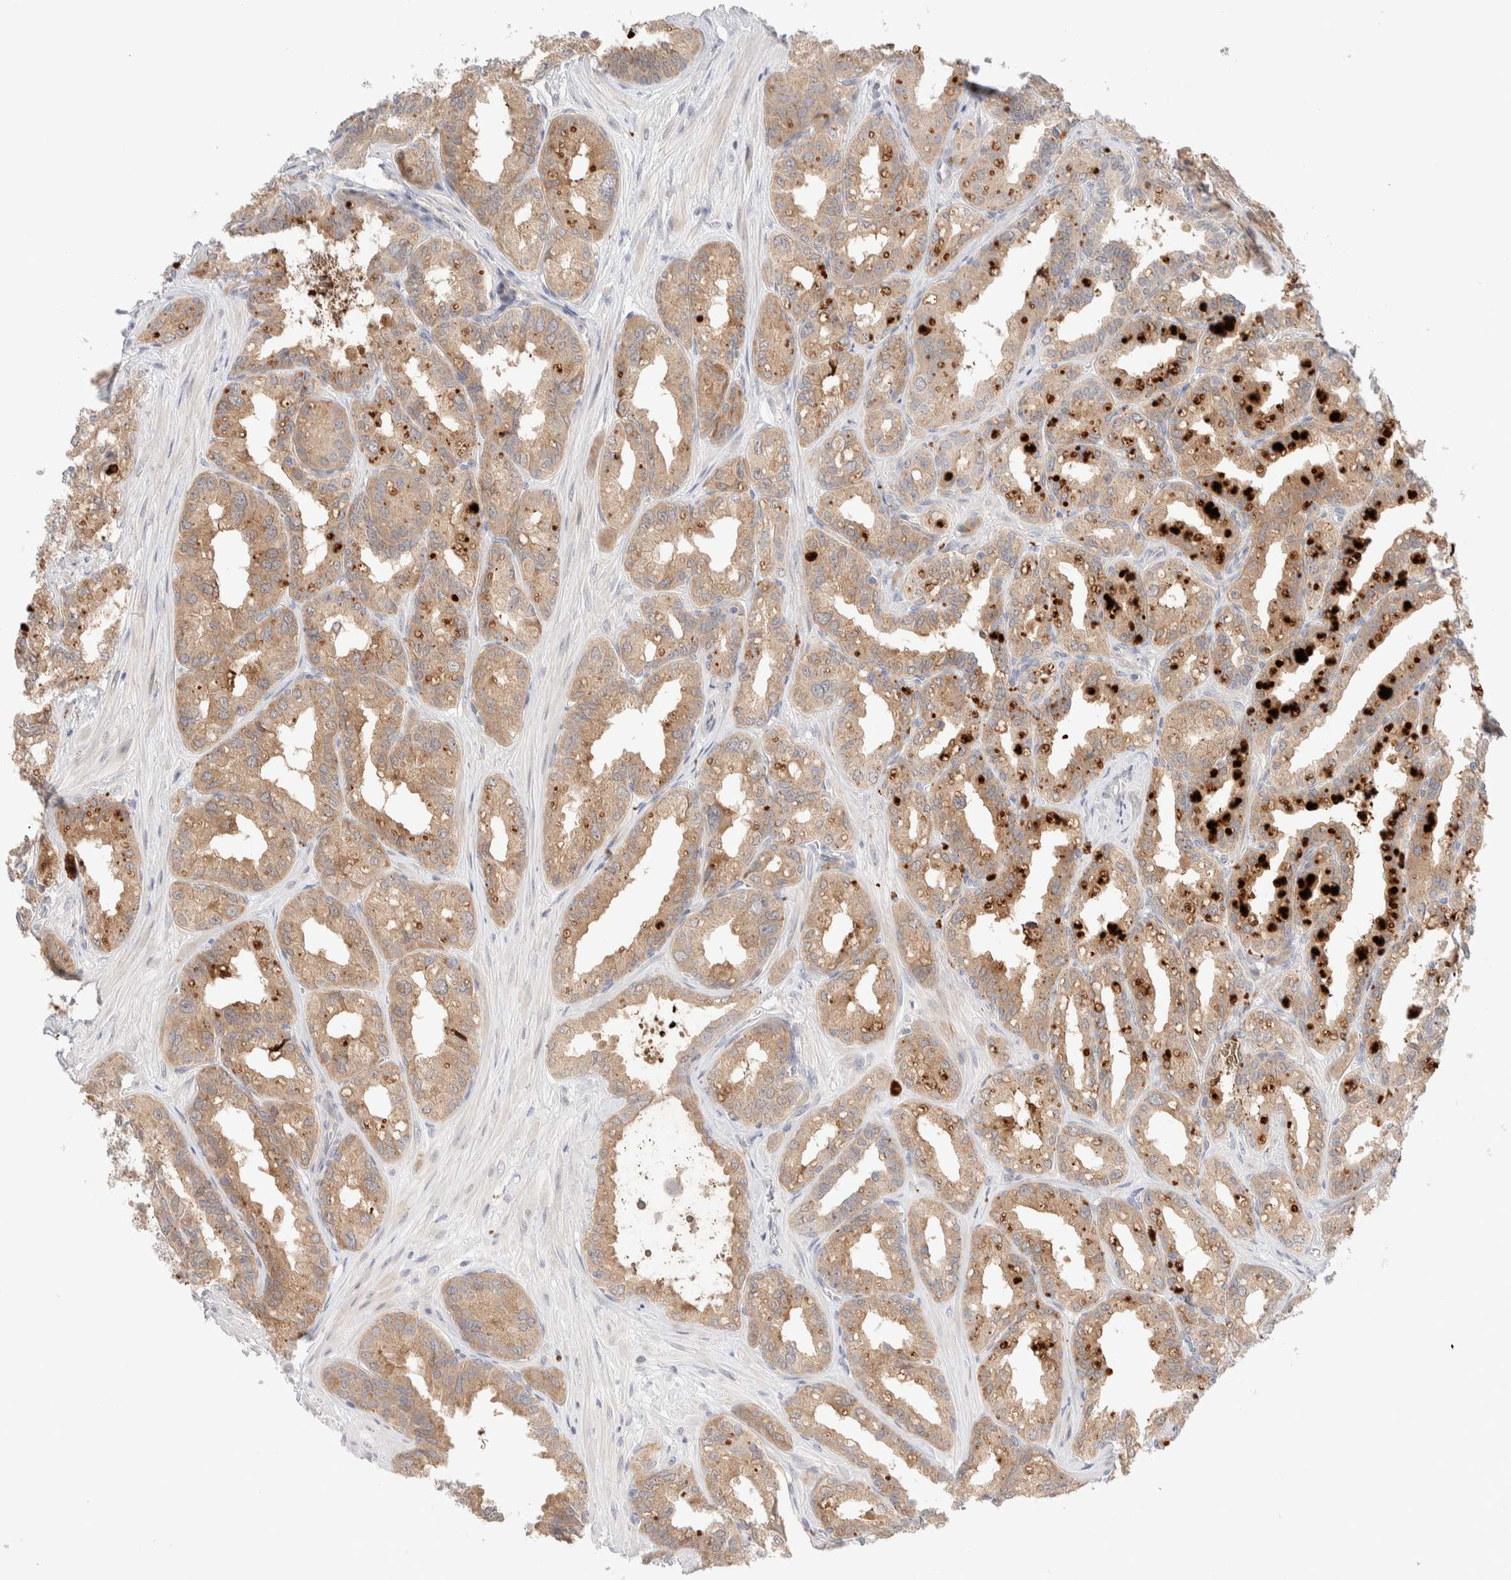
{"staining": {"intensity": "weak", "quantity": ">75%", "location": "cytoplasmic/membranous"}, "tissue": "seminal vesicle", "cell_type": "Glandular cells", "image_type": "normal", "snomed": [{"axis": "morphology", "description": "Normal tissue, NOS"}, {"axis": "topography", "description": "Prostate"}, {"axis": "topography", "description": "Seminal veicle"}], "caption": "Immunohistochemistry image of normal seminal vesicle: seminal vesicle stained using immunohistochemistry (IHC) exhibits low levels of weak protein expression localized specifically in the cytoplasmic/membranous of glandular cells, appearing as a cytoplasmic/membranous brown color.", "gene": "CHKA", "patient": {"sex": "male", "age": 51}}